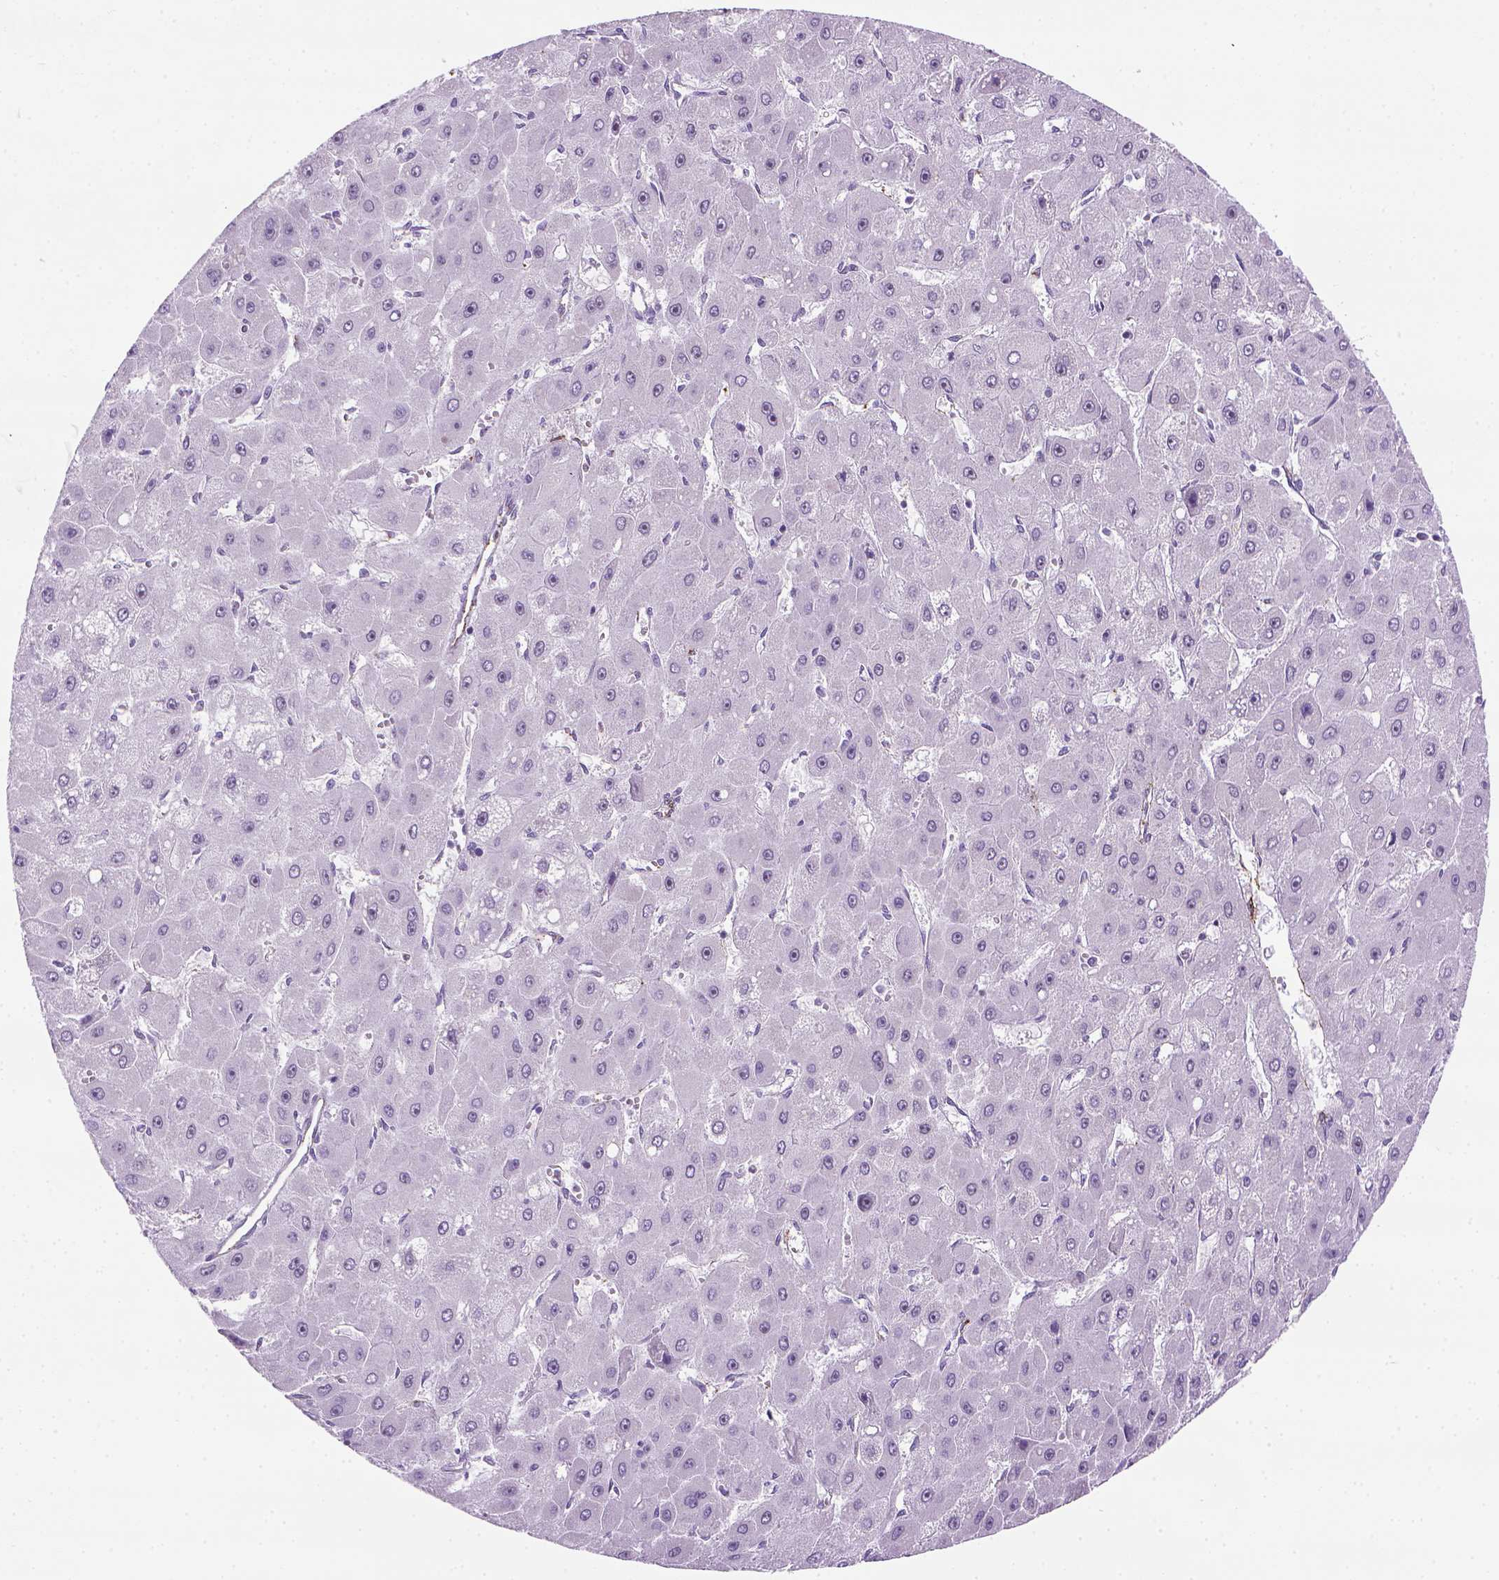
{"staining": {"intensity": "negative", "quantity": "none", "location": "none"}, "tissue": "liver cancer", "cell_type": "Tumor cells", "image_type": "cancer", "snomed": [{"axis": "morphology", "description": "Carcinoma, Hepatocellular, NOS"}, {"axis": "topography", "description": "Liver"}], "caption": "Liver cancer (hepatocellular carcinoma) was stained to show a protein in brown. There is no significant positivity in tumor cells.", "gene": "VWF", "patient": {"sex": "female", "age": 25}}